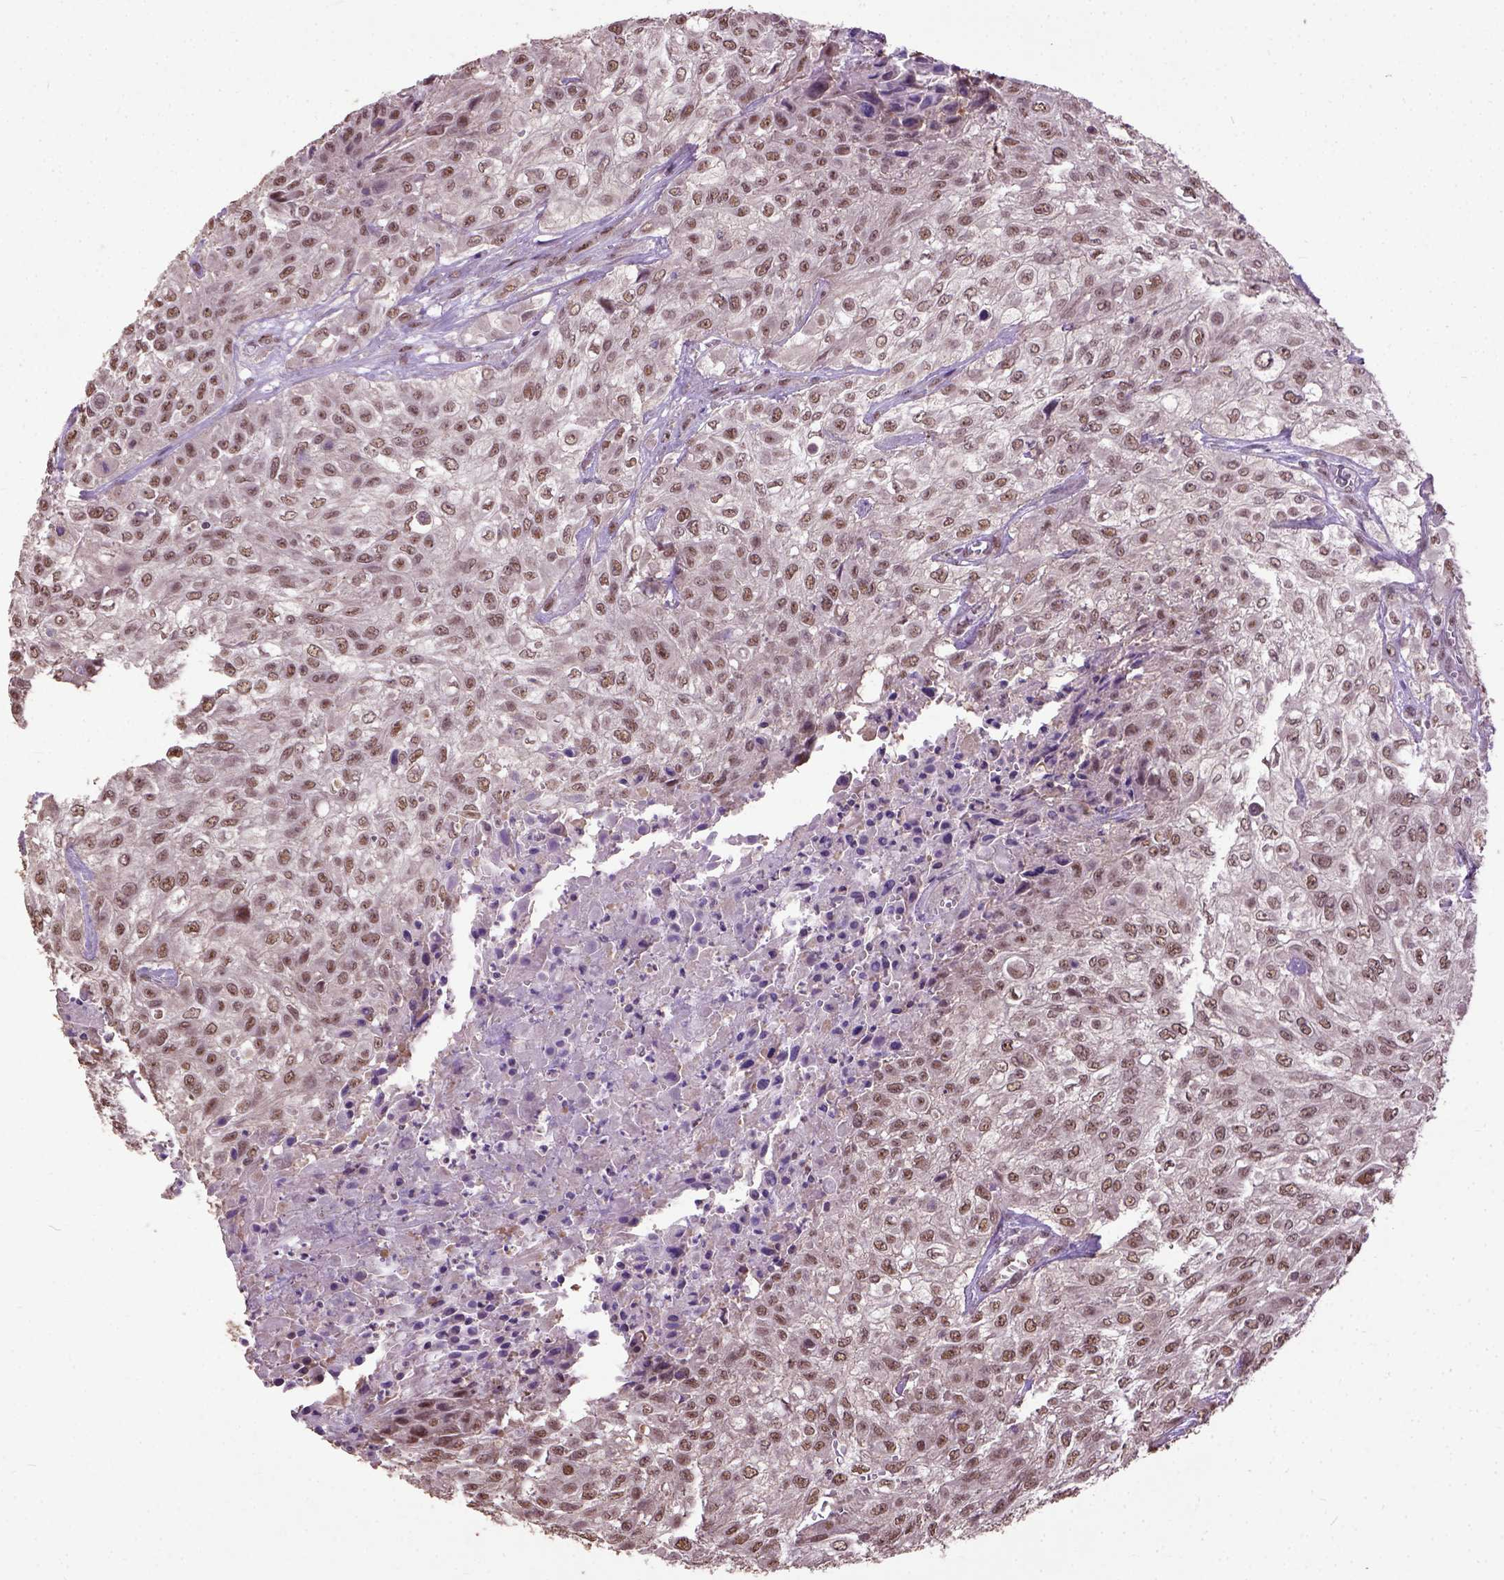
{"staining": {"intensity": "moderate", "quantity": ">75%", "location": "nuclear"}, "tissue": "urothelial cancer", "cell_type": "Tumor cells", "image_type": "cancer", "snomed": [{"axis": "morphology", "description": "Urothelial carcinoma, High grade"}, {"axis": "topography", "description": "Urinary bladder"}], "caption": "Tumor cells display medium levels of moderate nuclear positivity in about >75% of cells in urothelial carcinoma (high-grade).", "gene": "UBA3", "patient": {"sex": "male", "age": 57}}